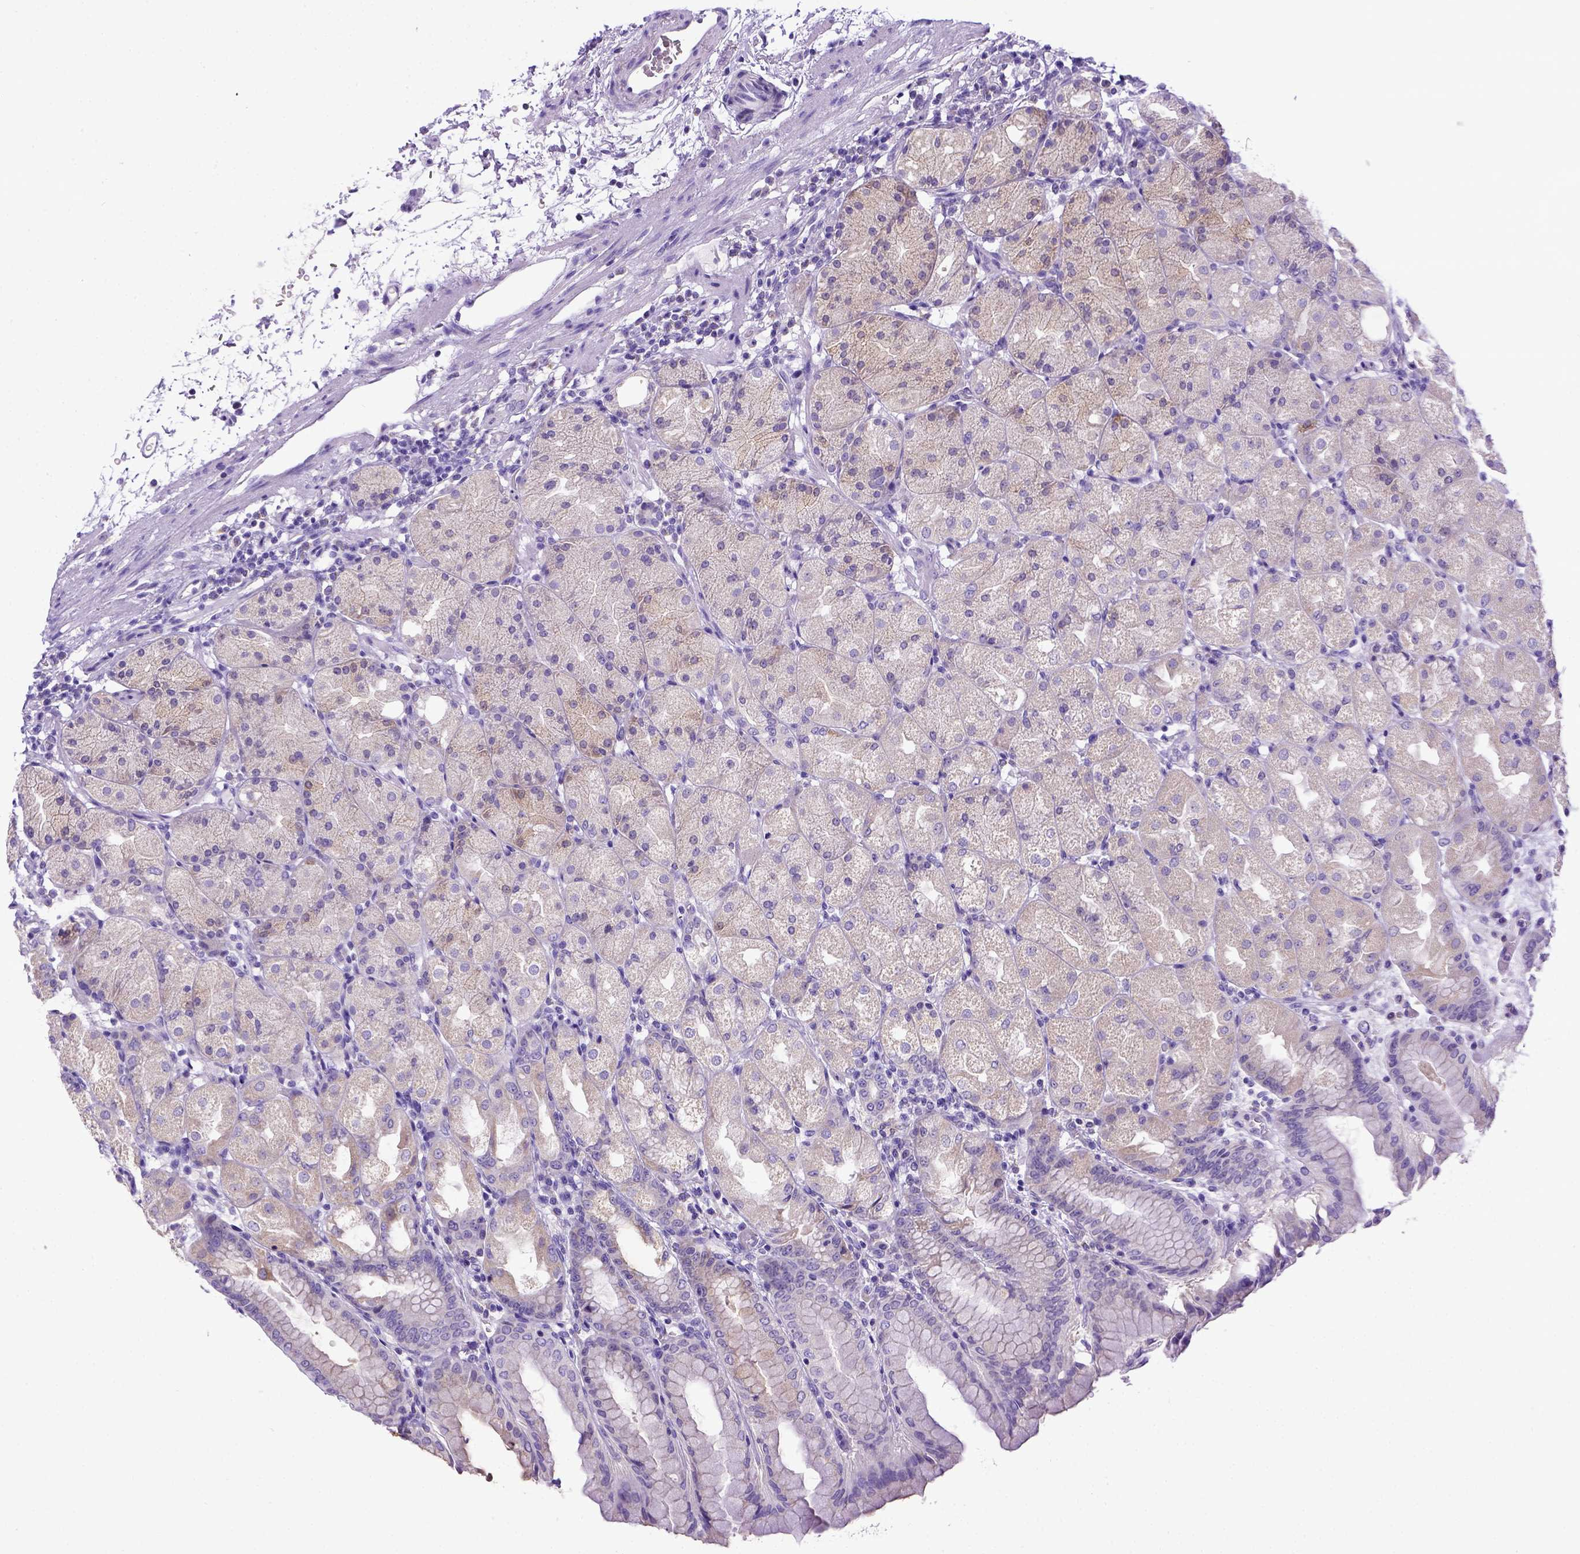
{"staining": {"intensity": "weak", "quantity": "<25%", "location": "cytoplasmic/membranous"}, "tissue": "stomach", "cell_type": "Glandular cells", "image_type": "normal", "snomed": [{"axis": "morphology", "description": "Normal tissue, NOS"}, {"axis": "topography", "description": "Stomach, upper"}, {"axis": "topography", "description": "Stomach"}, {"axis": "topography", "description": "Stomach, lower"}], "caption": "DAB (3,3'-diaminobenzidine) immunohistochemical staining of benign stomach demonstrates no significant positivity in glandular cells.", "gene": "SPEF1", "patient": {"sex": "male", "age": 62}}